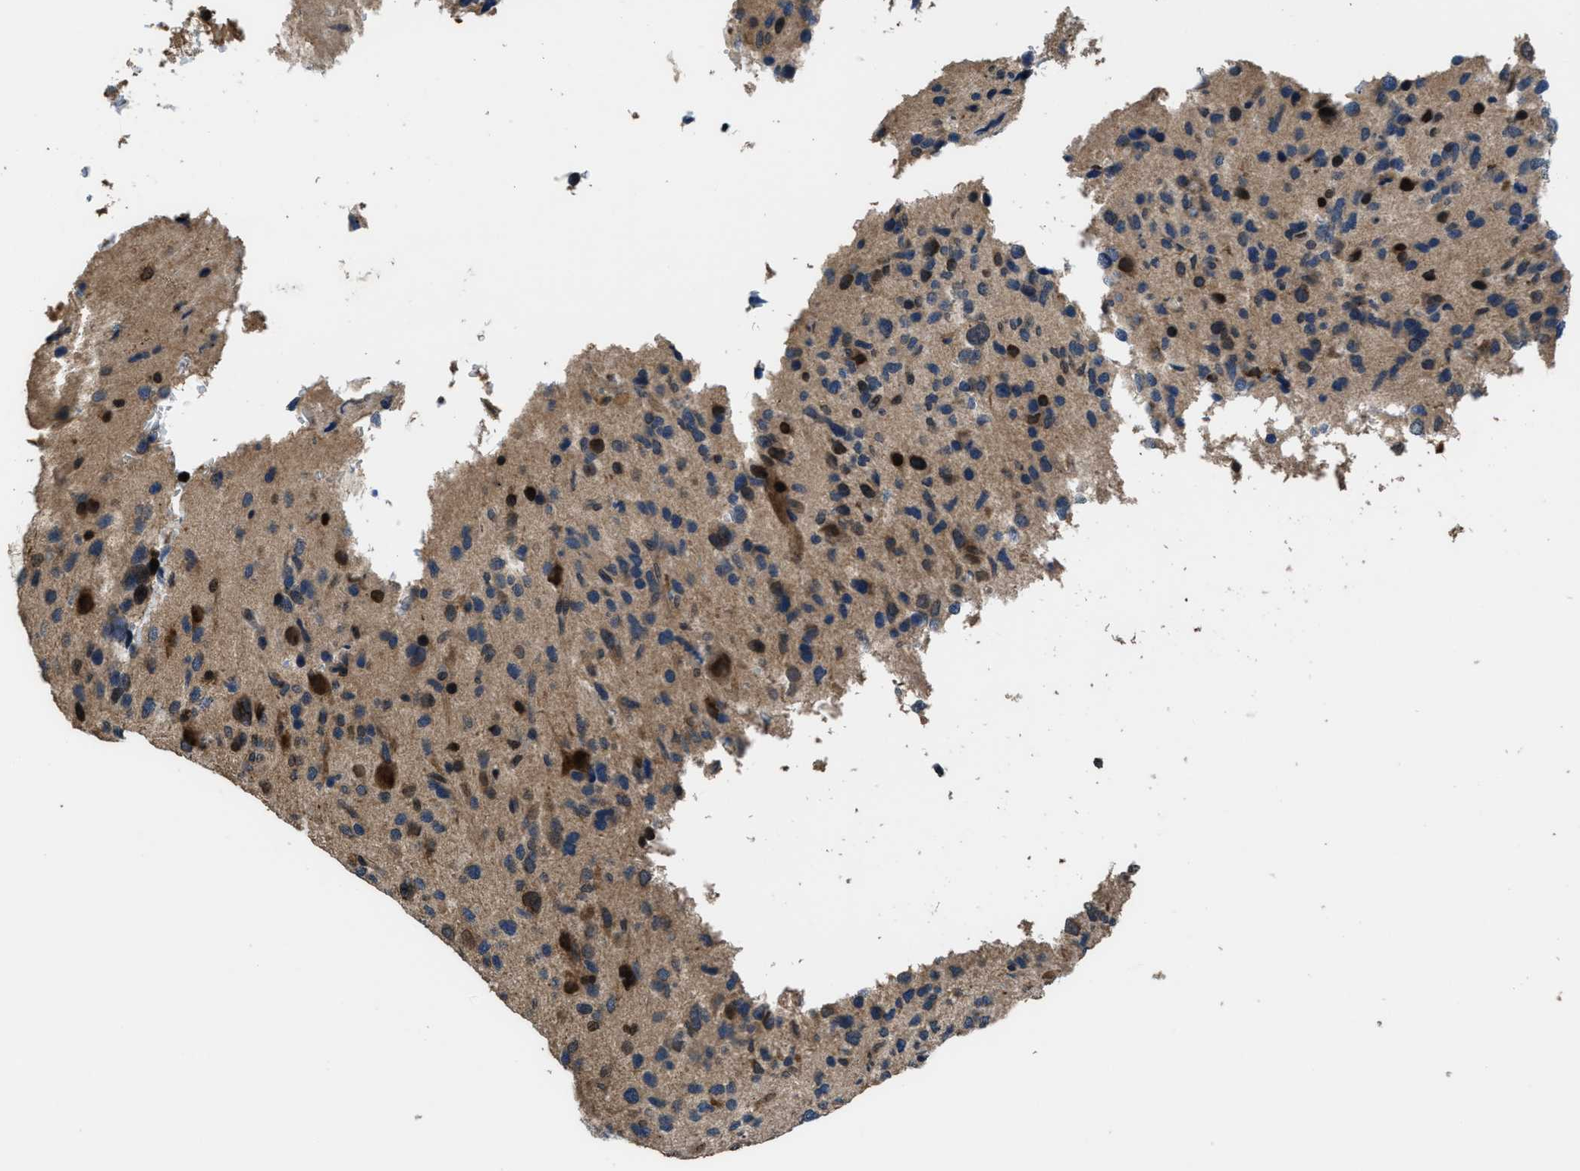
{"staining": {"intensity": "weak", "quantity": "25%-75%", "location": "cytoplasmic/membranous"}, "tissue": "glioma", "cell_type": "Tumor cells", "image_type": "cancer", "snomed": [{"axis": "morphology", "description": "Glioma, malignant, High grade"}, {"axis": "topography", "description": "Brain"}], "caption": "Glioma was stained to show a protein in brown. There is low levels of weak cytoplasmic/membranous staining in approximately 25%-75% of tumor cells. Immunohistochemistry (ihc) stains the protein of interest in brown and the nuclei are stained blue.", "gene": "CTBS", "patient": {"sex": "female", "age": 58}}